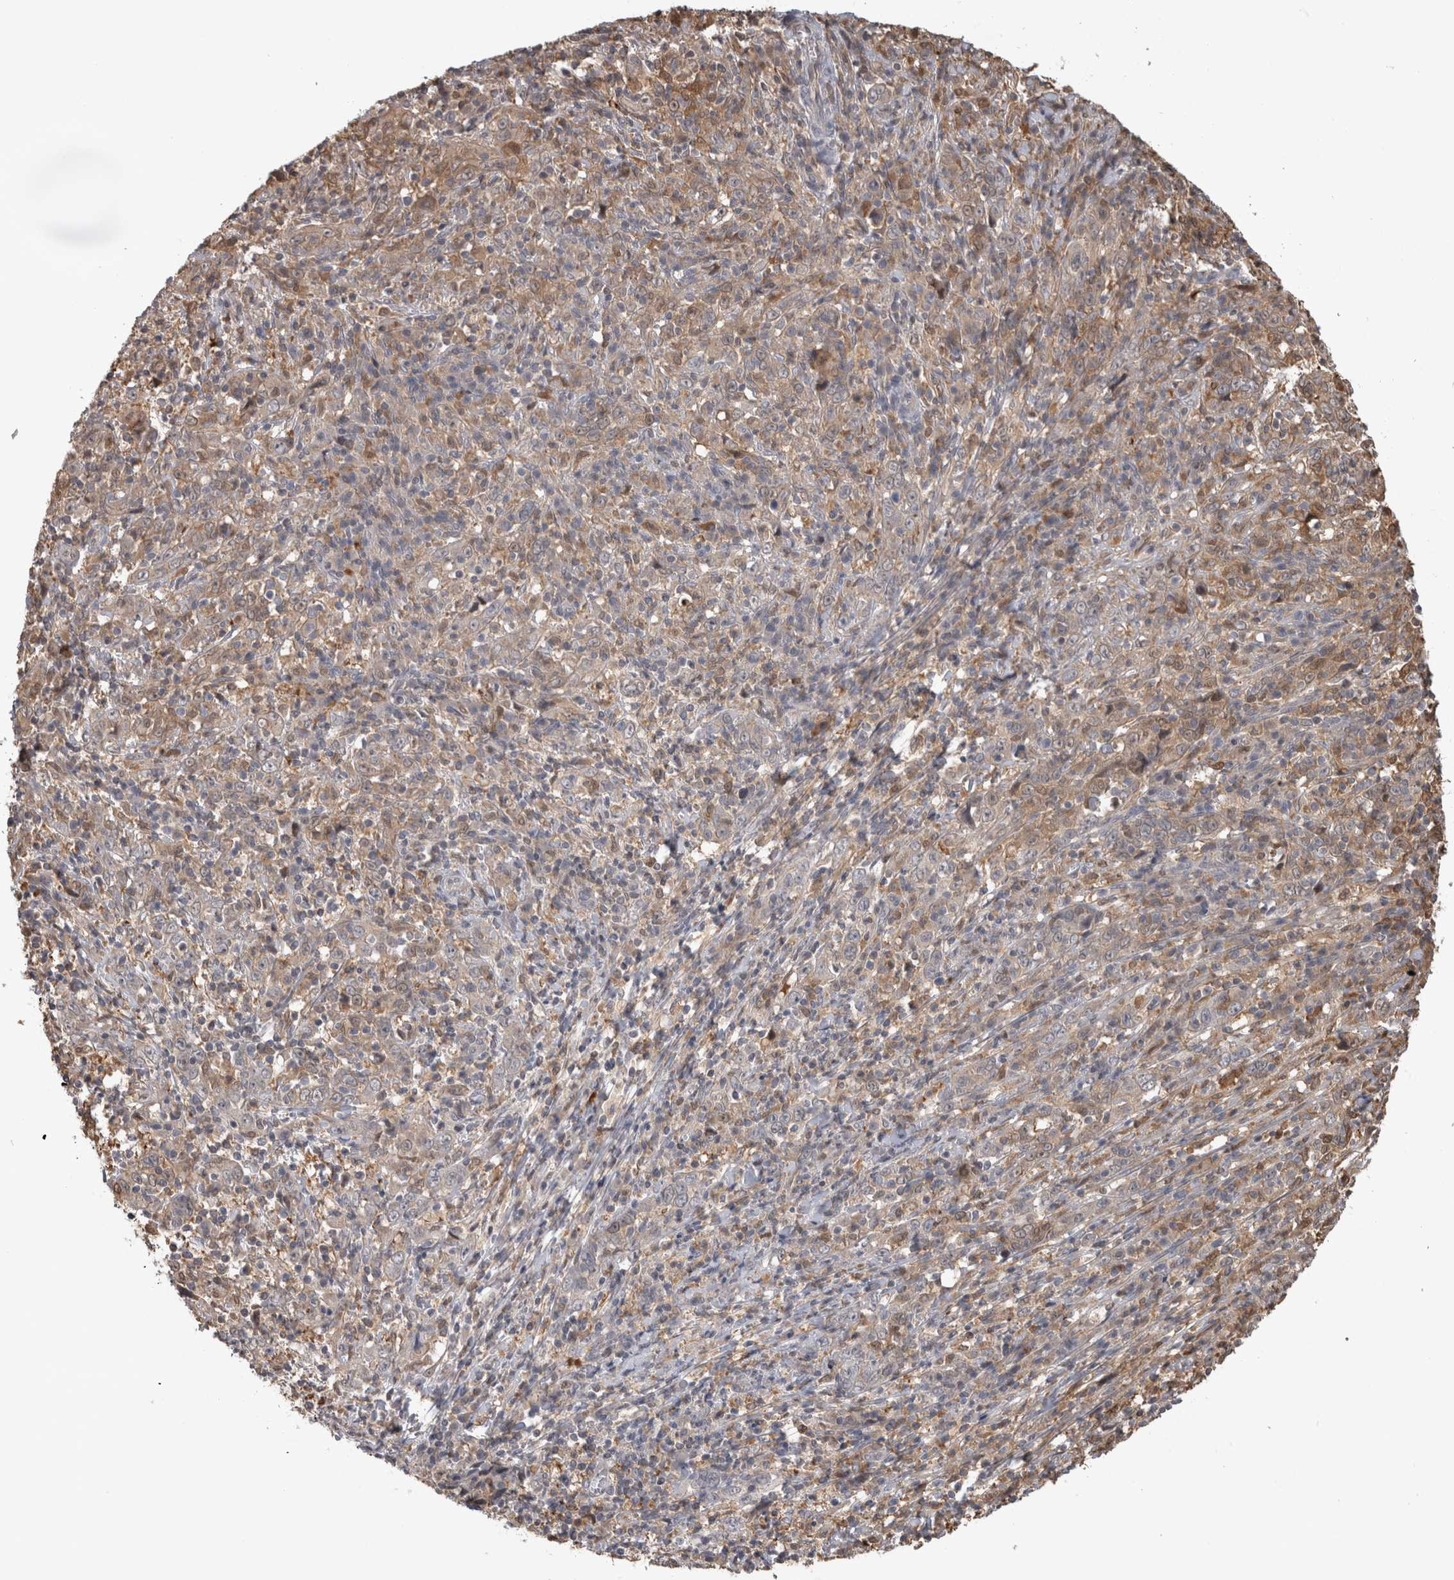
{"staining": {"intensity": "weak", "quantity": ">75%", "location": "cytoplasmic/membranous"}, "tissue": "cervical cancer", "cell_type": "Tumor cells", "image_type": "cancer", "snomed": [{"axis": "morphology", "description": "Squamous cell carcinoma, NOS"}, {"axis": "topography", "description": "Cervix"}], "caption": "The photomicrograph displays immunohistochemical staining of squamous cell carcinoma (cervical). There is weak cytoplasmic/membranous positivity is identified in about >75% of tumor cells.", "gene": "USH1G", "patient": {"sex": "female", "age": 46}}